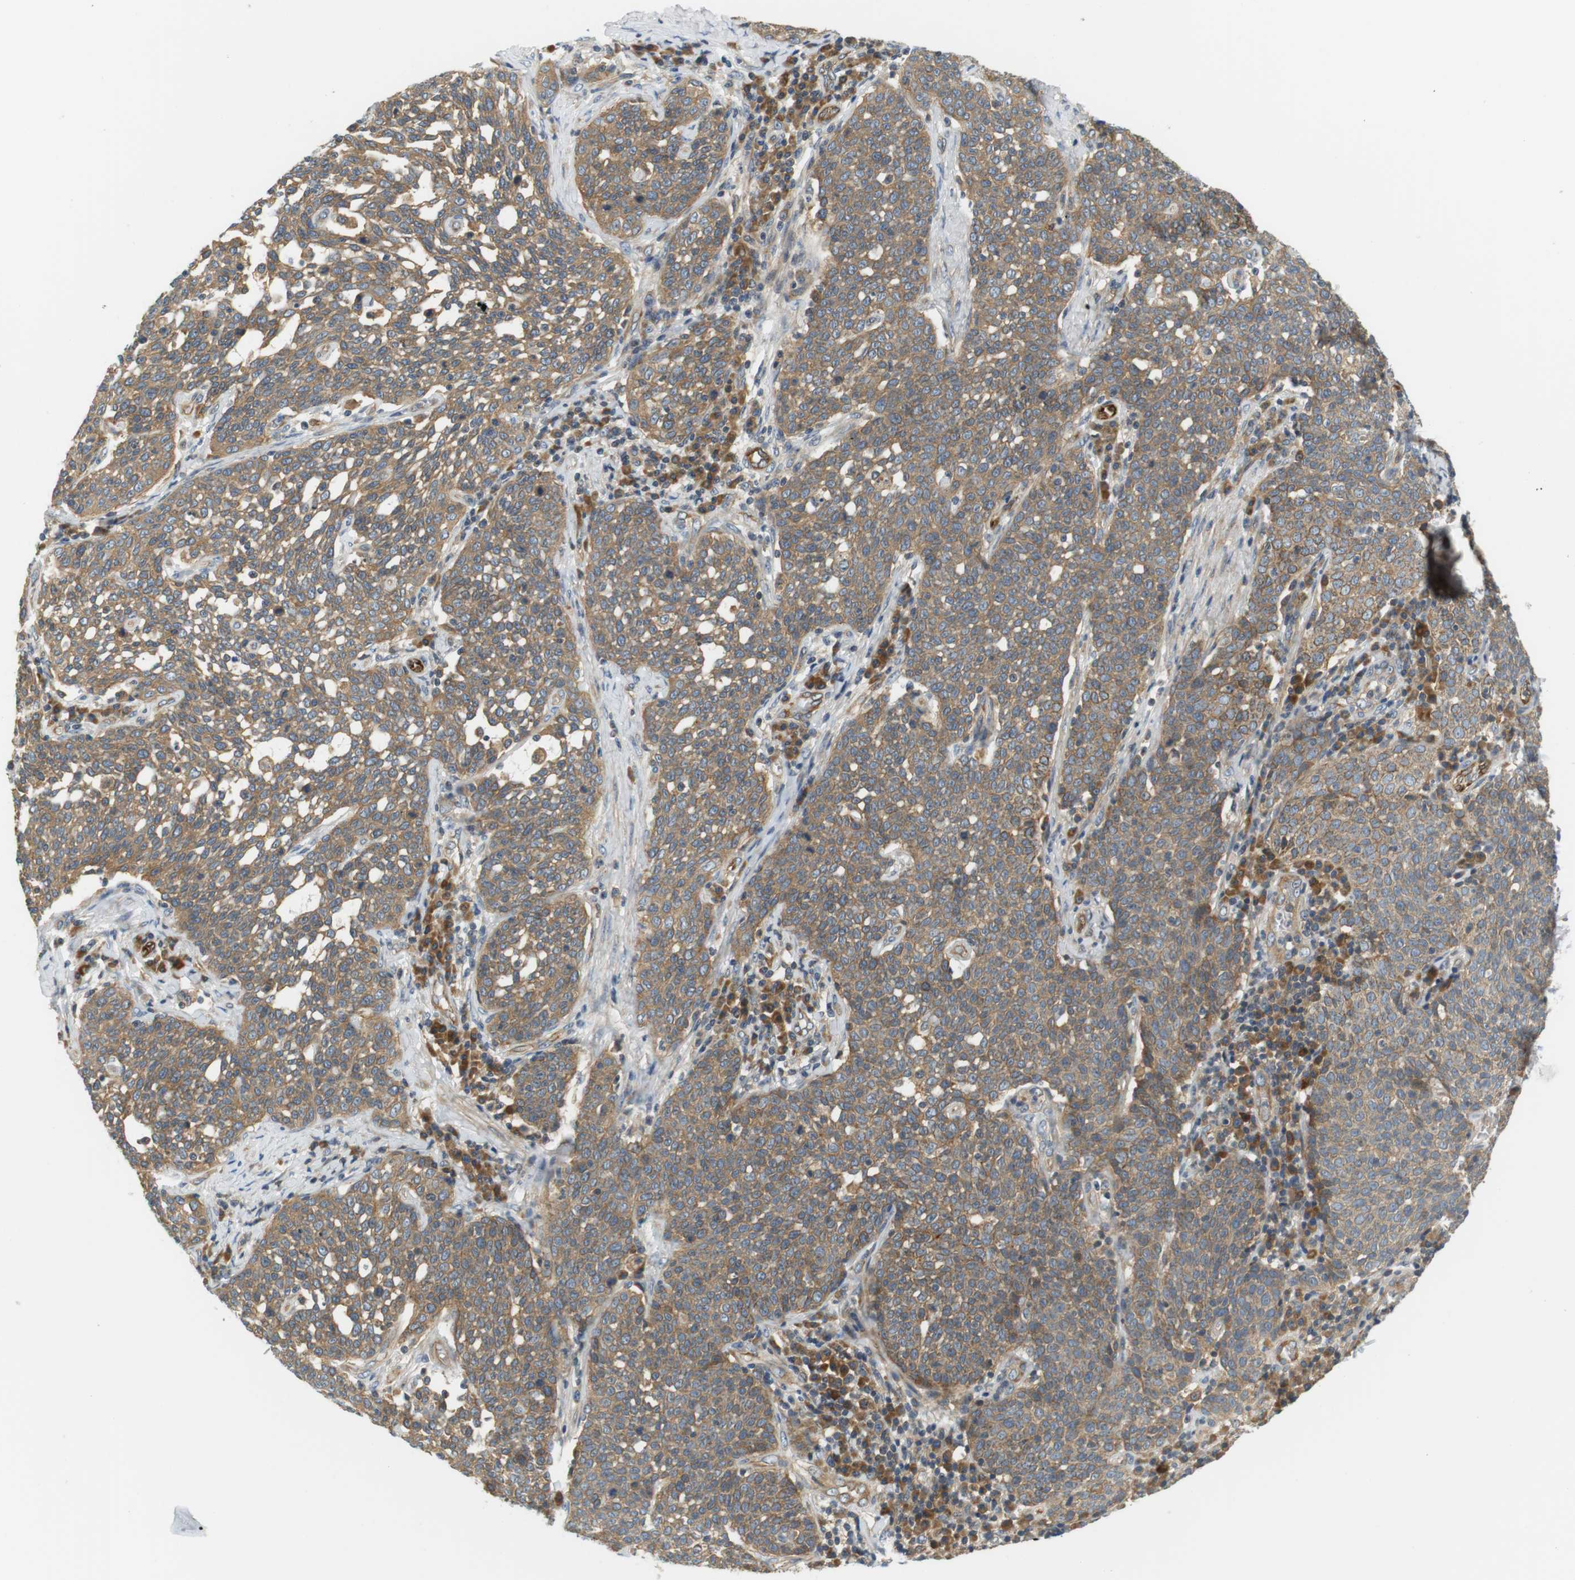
{"staining": {"intensity": "weak", "quantity": ">75%", "location": "cytoplasmic/membranous"}, "tissue": "cervical cancer", "cell_type": "Tumor cells", "image_type": "cancer", "snomed": [{"axis": "morphology", "description": "Squamous cell carcinoma, NOS"}, {"axis": "topography", "description": "Cervix"}], "caption": "An immunohistochemistry photomicrograph of neoplastic tissue is shown. Protein staining in brown highlights weak cytoplasmic/membranous positivity in cervical squamous cell carcinoma within tumor cells.", "gene": "SH3GLB1", "patient": {"sex": "female", "age": 34}}